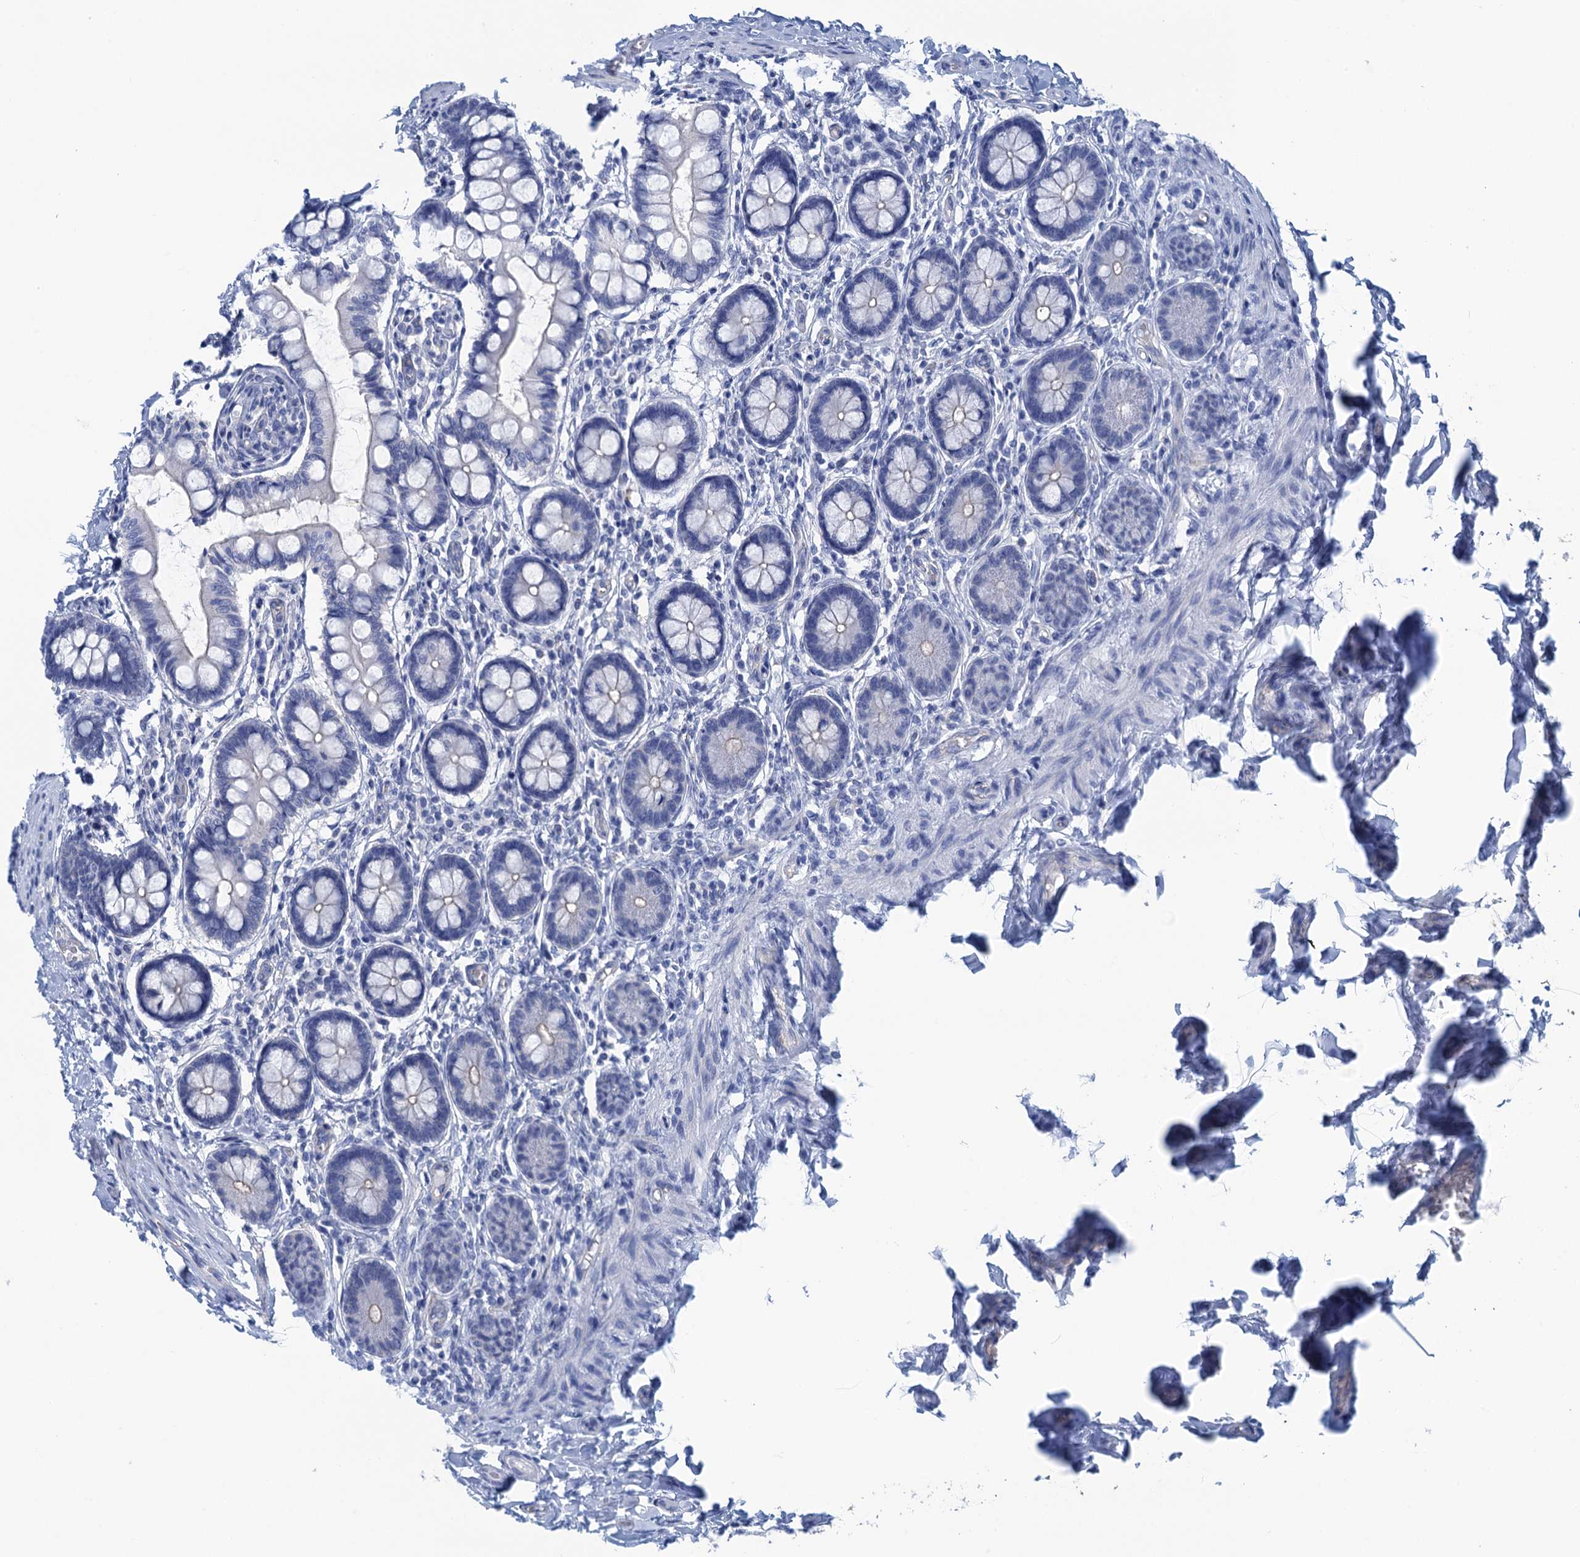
{"staining": {"intensity": "negative", "quantity": "none", "location": "none"}, "tissue": "small intestine", "cell_type": "Glandular cells", "image_type": "normal", "snomed": [{"axis": "morphology", "description": "Normal tissue, NOS"}, {"axis": "topography", "description": "Small intestine"}], "caption": "High power microscopy image of an immunohistochemistry (IHC) image of benign small intestine, revealing no significant expression in glandular cells. Nuclei are stained in blue.", "gene": "CALML5", "patient": {"sex": "male", "age": 52}}